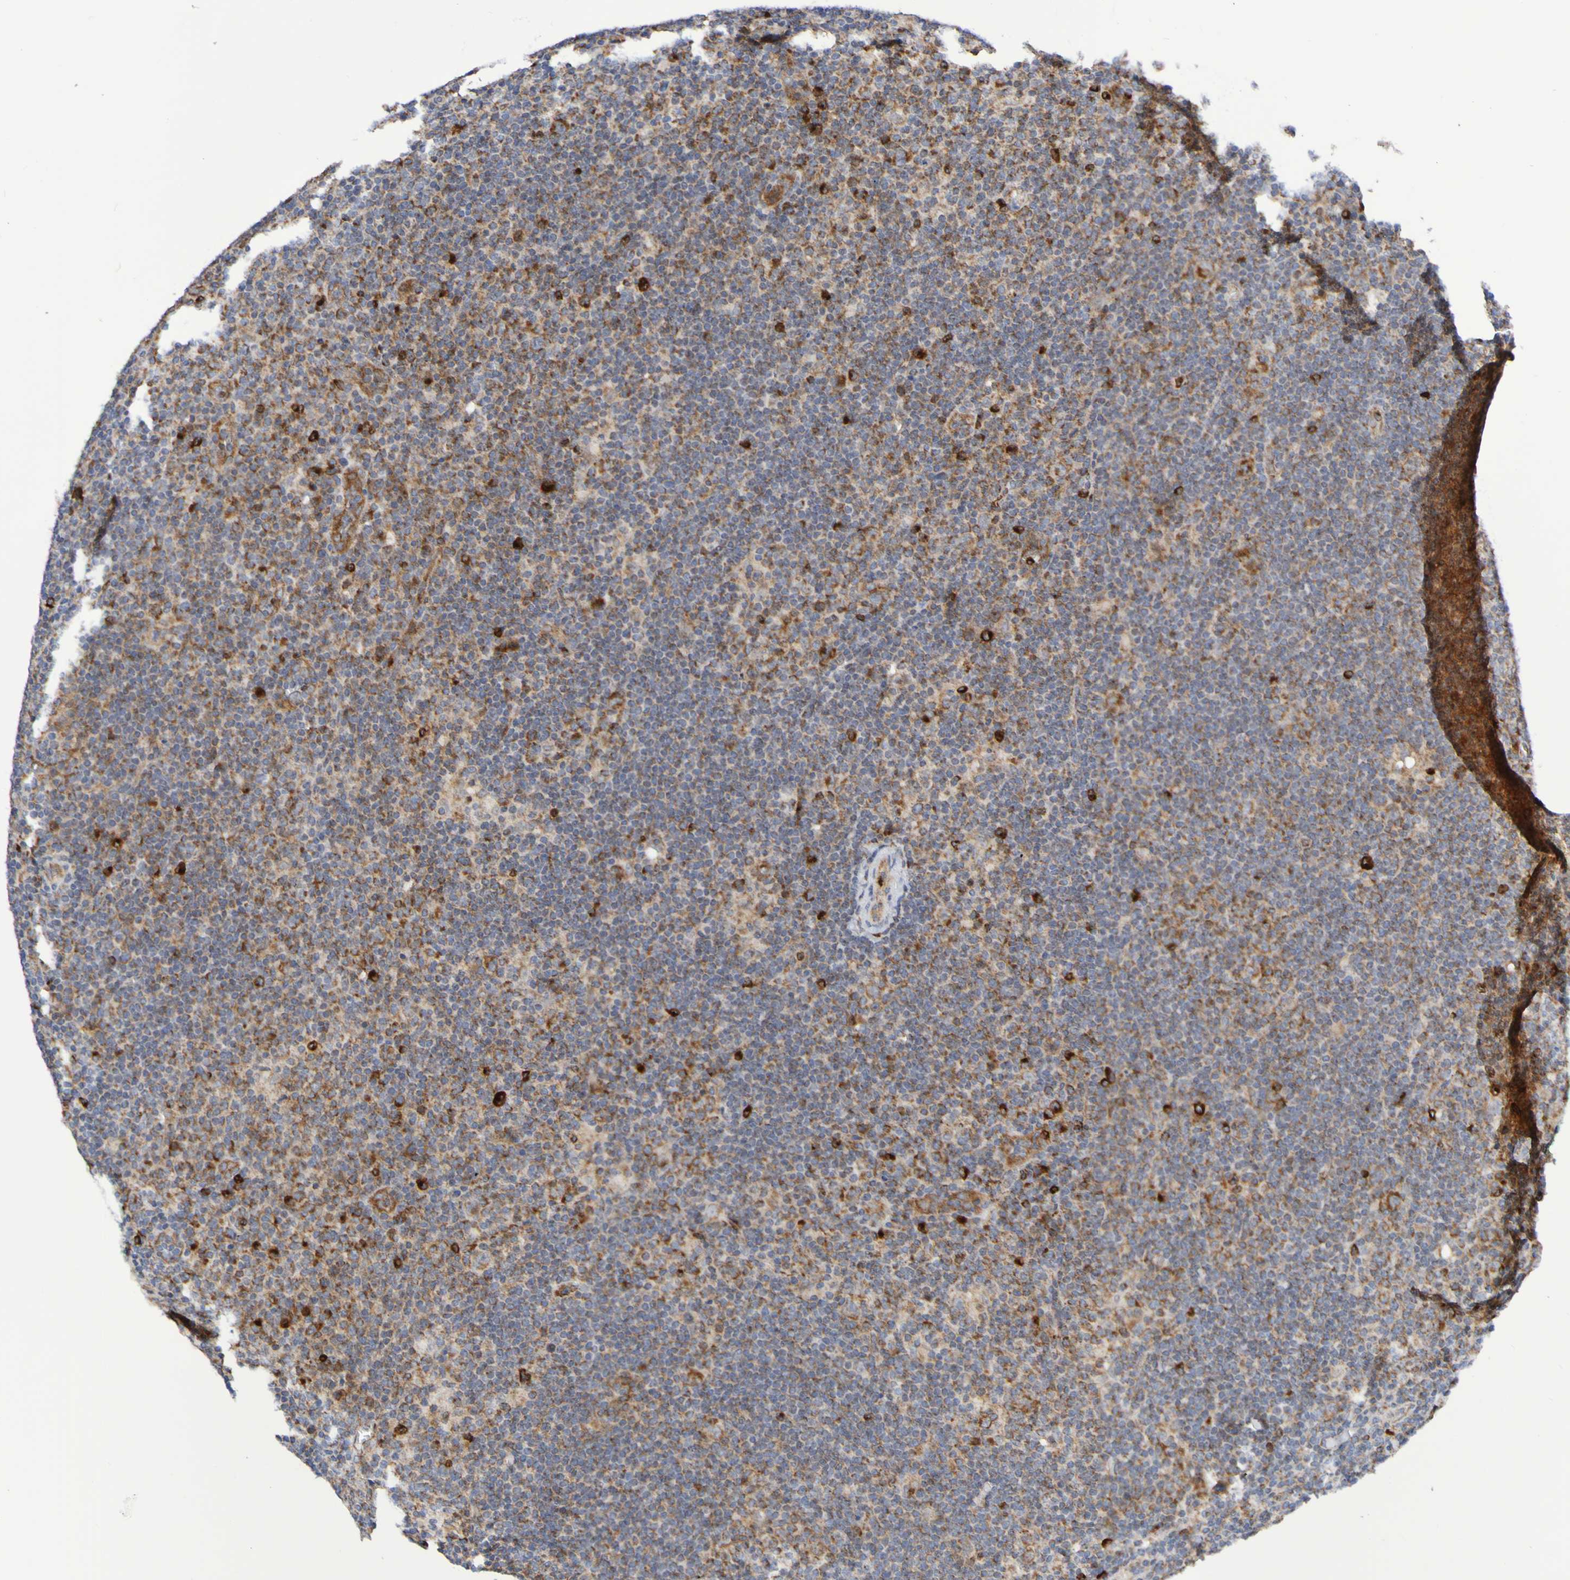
{"staining": {"intensity": "weak", "quantity": ">75%", "location": "cytoplasmic/membranous"}, "tissue": "lymphoma", "cell_type": "Tumor cells", "image_type": "cancer", "snomed": [{"axis": "morphology", "description": "Hodgkin's disease, NOS"}, {"axis": "topography", "description": "Lymph node"}], "caption": "High-power microscopy captured an IHC histopathology image of lymphoma, revealing weak cytoplasmic/membranous positivity in about >75% of tumor cells. The protein of interest is stained brown, and the nuclei are stained in blue (DAB (3,3'-diaminobenzidine) IHC with brightfield microscopy, high magnification).", "gene": "GJB1", "patient": {"sex": "female", "age": 57}}